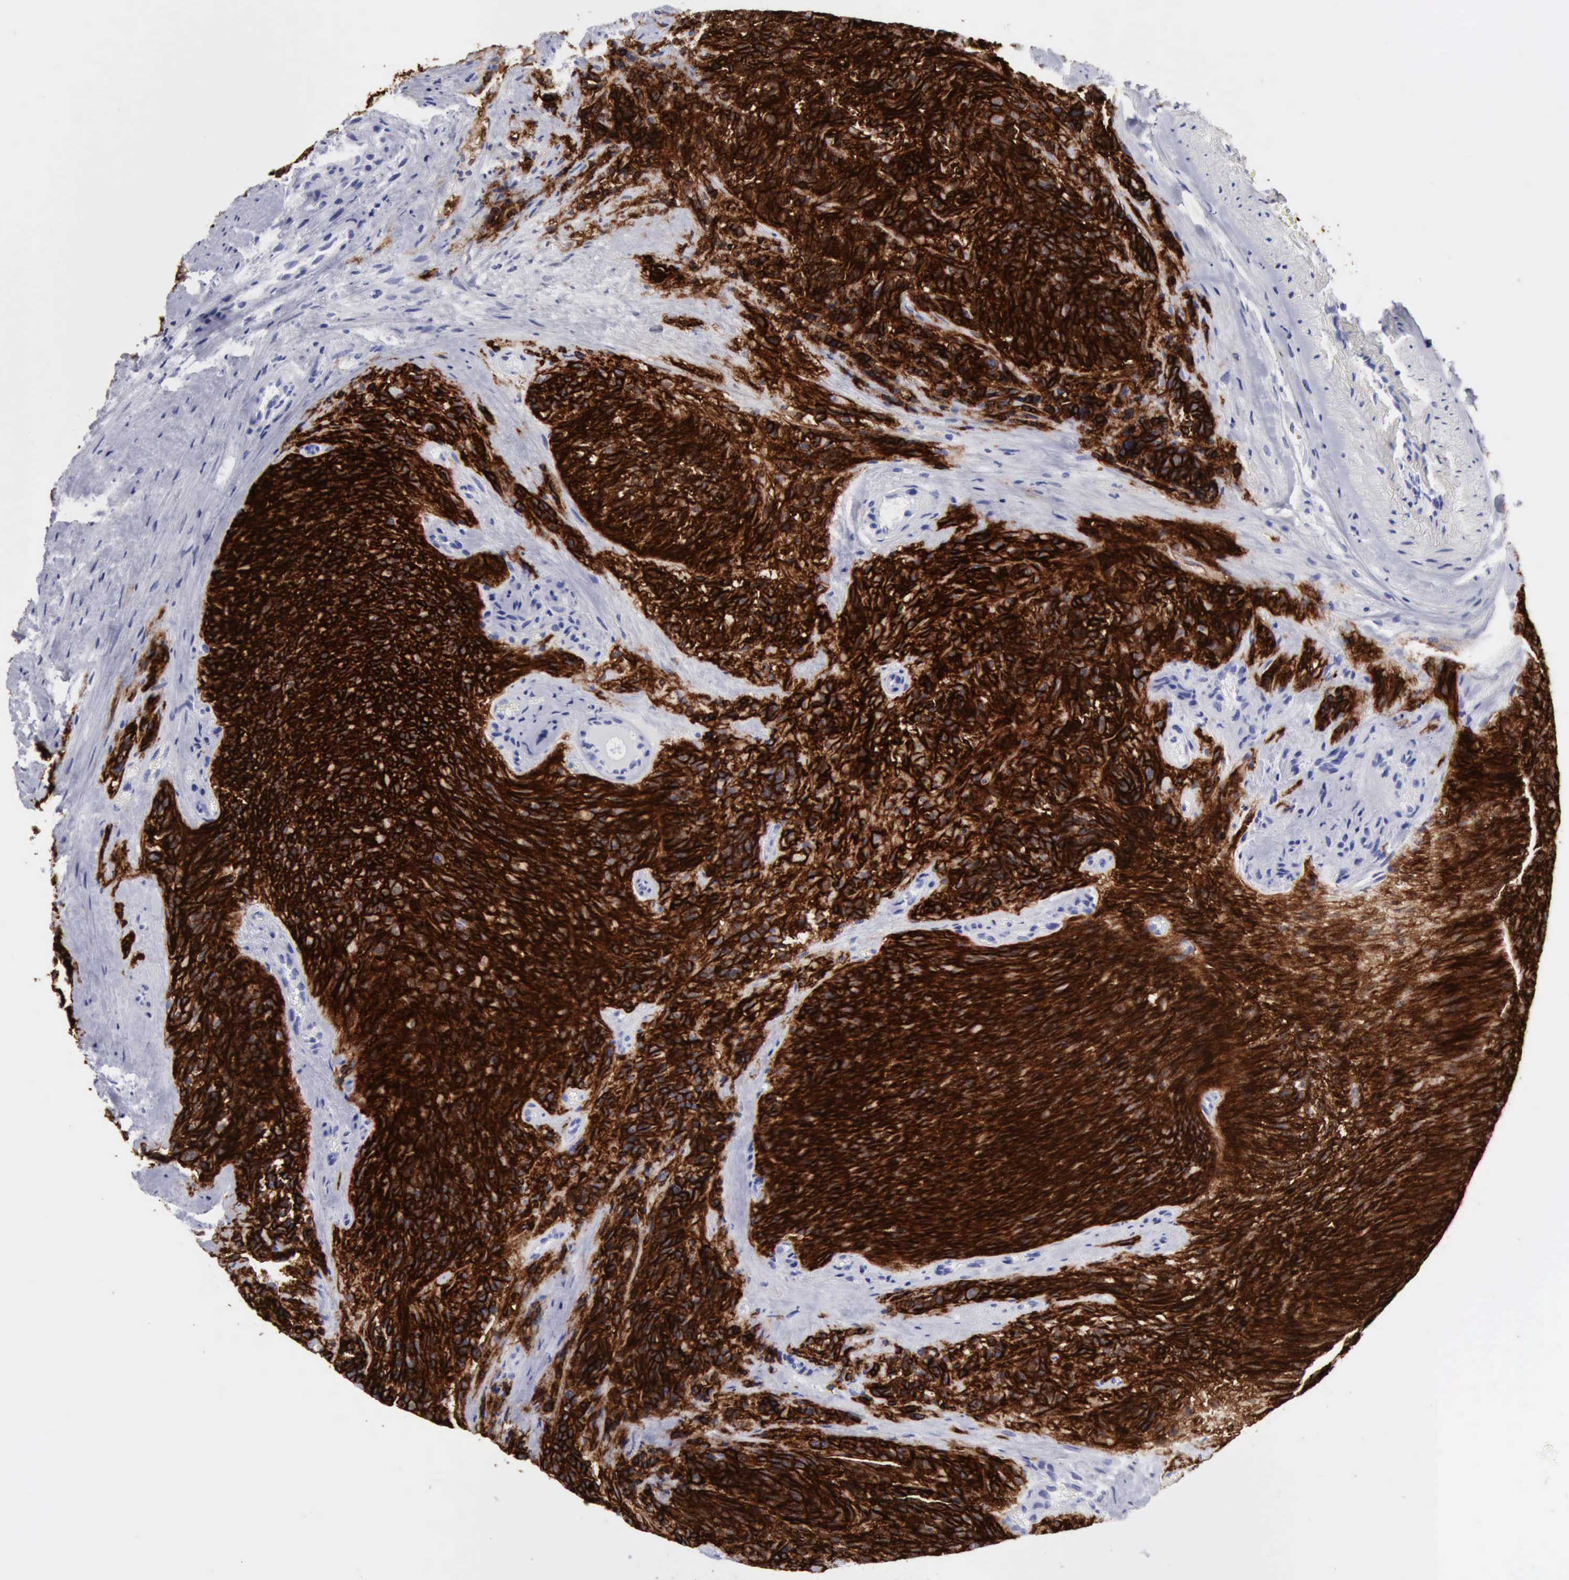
{"staining": {"intensity": "strong", "quantity": ">75%", "location": "cytoplasmic/membranous"}, "tissue": "glioma", "cell_type": "Tumor cells", "image_type": "cancer", "snomed": [{"axis": "morphology", "description": "Glioma, malignant, High grade"}, {"axis": "topography", "description": "Brain"}], "caption": "Brown immunohistochemical staining in human malignant glioma (high-grade) shows strong cytoplasmic/membranous expression in about >75% of tumor cells. The staining is performed using DAB brown chromogen to label protein expression. The nuclei are counter-stained blue using hematoxylin.", "gene": "NCAM1", "patient": {"sex": "male", "age": 36}}